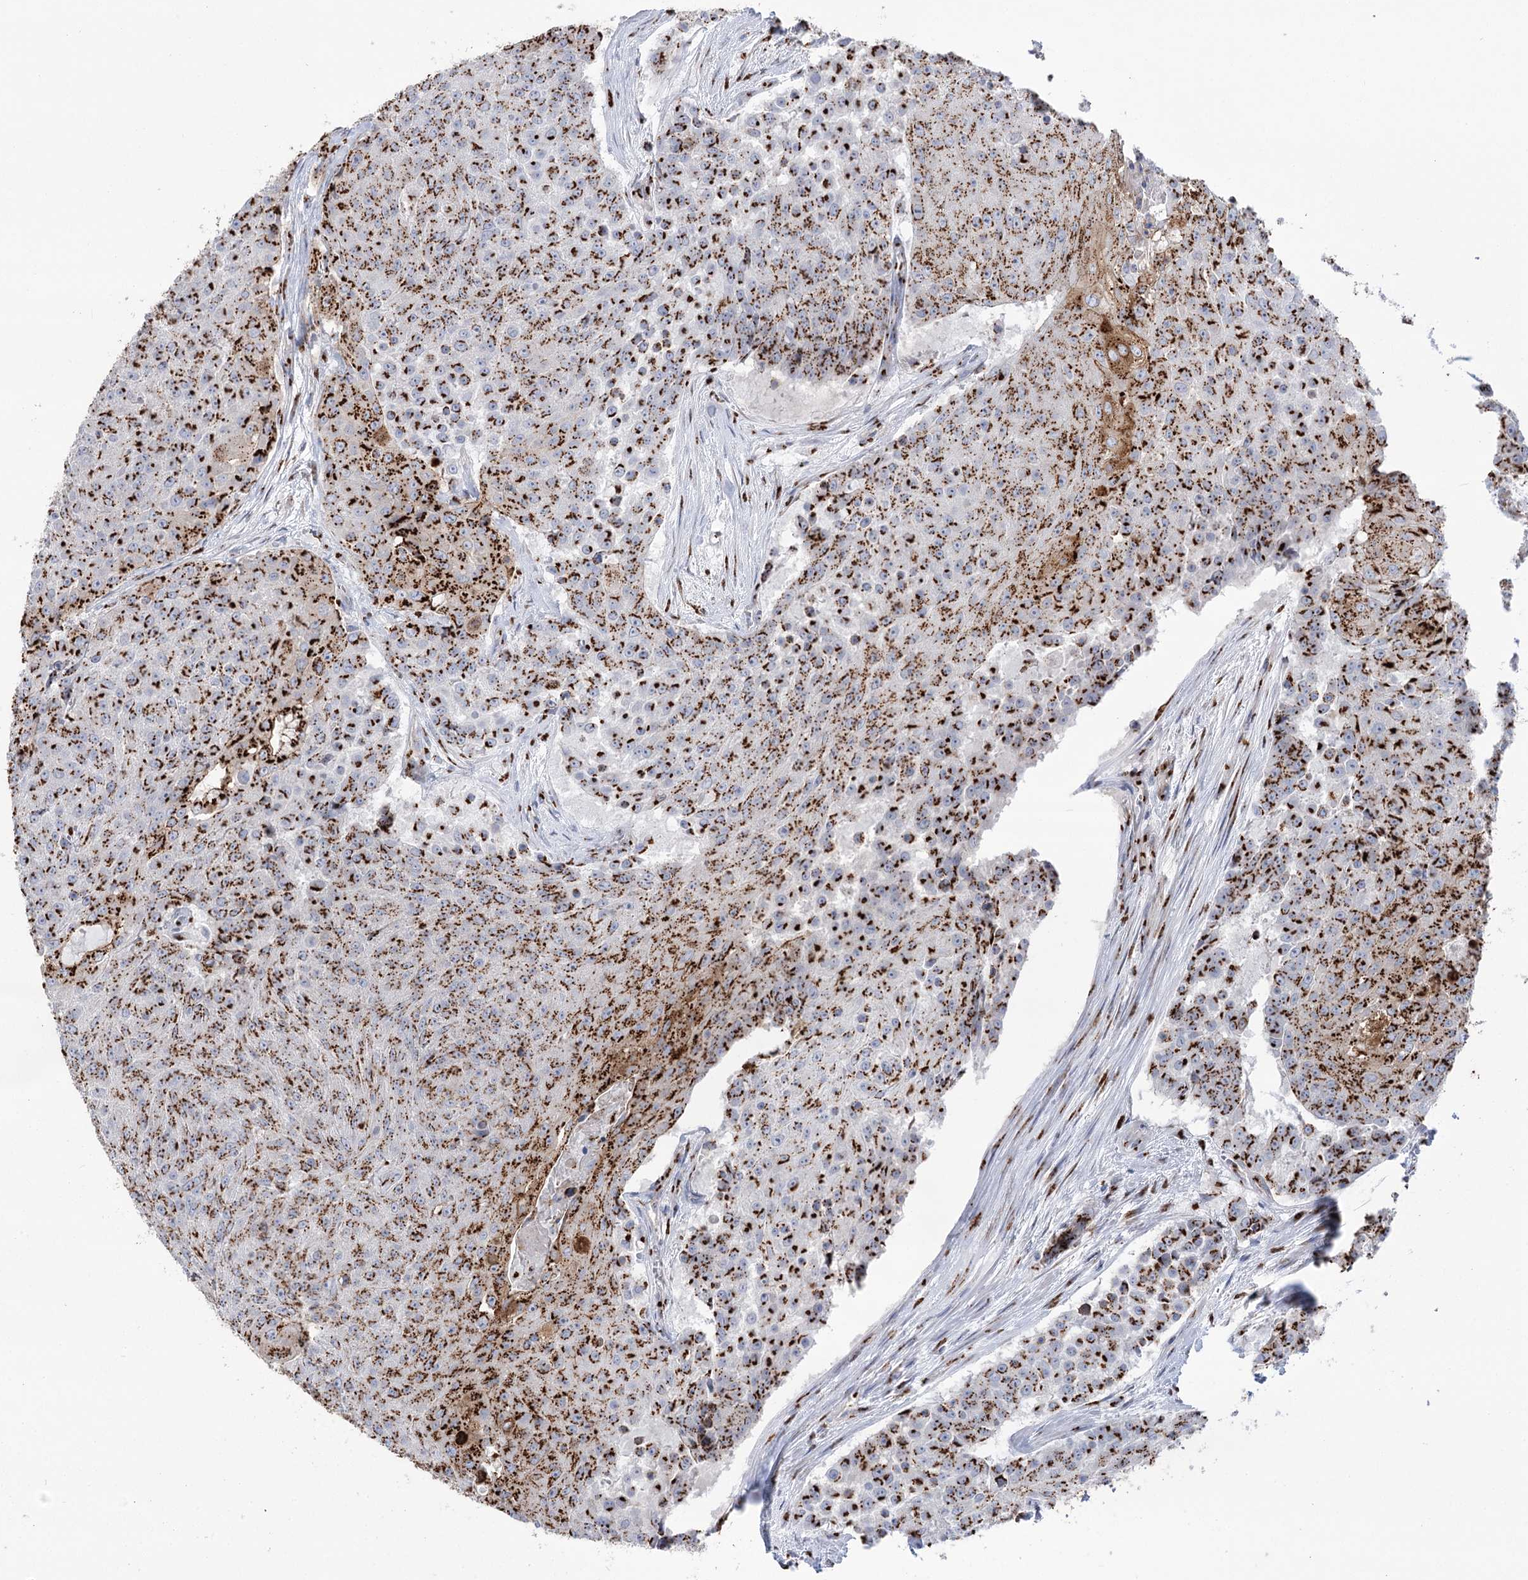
{"staining": {"intensity": "strong", "quantity": ">75%", "location": "cytoplasmic/membranous"}, "tissue": "urothelial cancer", "cell_type": "Tumor cells", "image_type": "cancer", "snomed": [{"axis": "morphology", "description": "Urothelial carcinoma, High grade"}, {"axis": "topography", "description": "Urinary bladder"}], "caption": "Immunohistochemistry histopathology image of neoplastic tissue: human high-grade urothelial carcinoma stained using immunohistochemistry (IHC) demonstrates high levels of strong protein expression localized specifically in the cytoplasmic/membranous of tumor cells, appearing as a cytoplasmic/membranous brown color.", "gene": "TMEM165", "patient": {"sex": "female", "age": 63}}